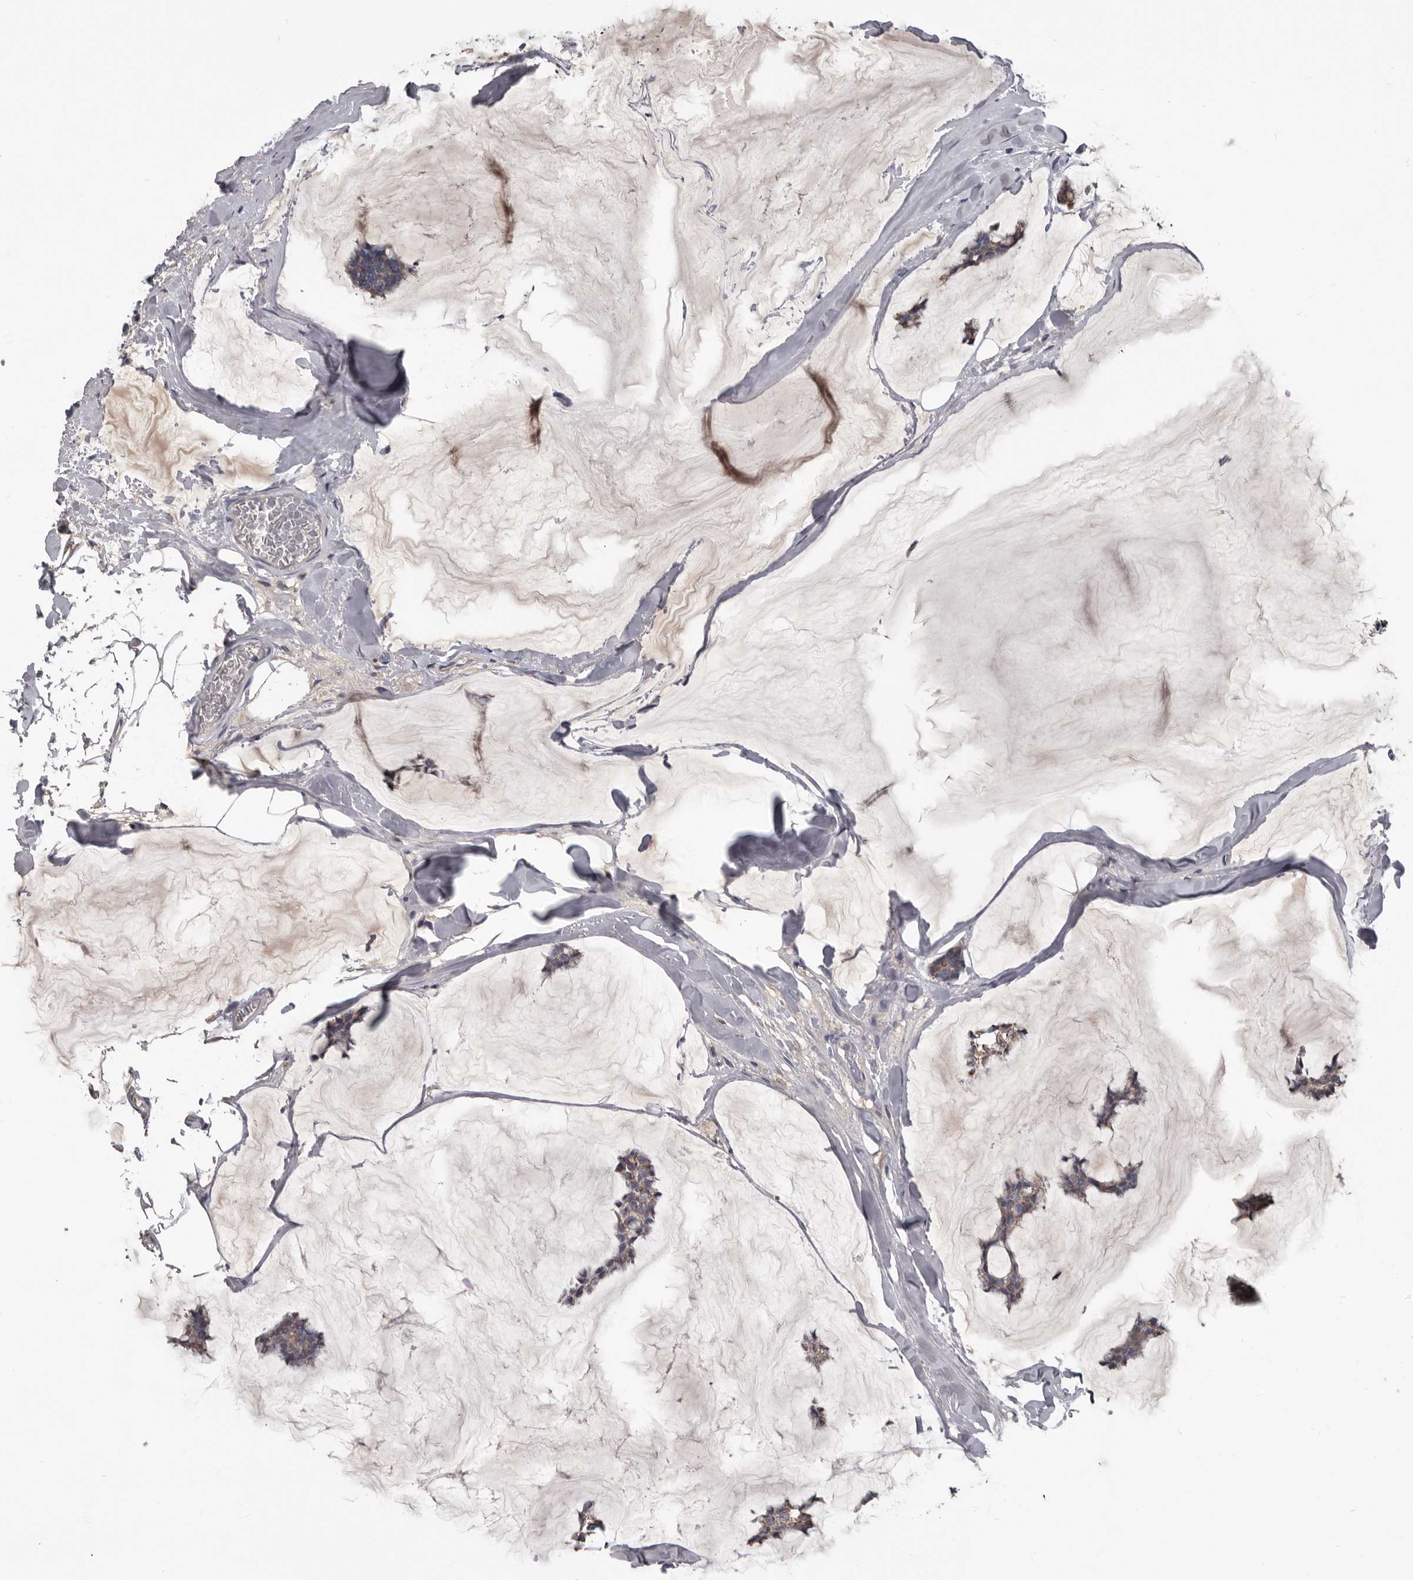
{"staining": {"intensity": "weak", "quantity": "25%-75%", "location": "cytoplasmic/membranous"}, "tissue": "breast cancer", "cell_type": "Tumor cells", "image_type": "cancer", "snomed": [{"axis": "morphology", "description": "Duct carcinoma"}, {"axis": "topography", "description": "Breast"}], "caption": "Breast invasive ductal carcinoma stained for a protein (brown) shows weak cytoplasmic/membranous positive expression in about 25%-75% of tumor cells.", "gene": "ALDH5A1", "patient": {"sex": "female", "age": 93}}